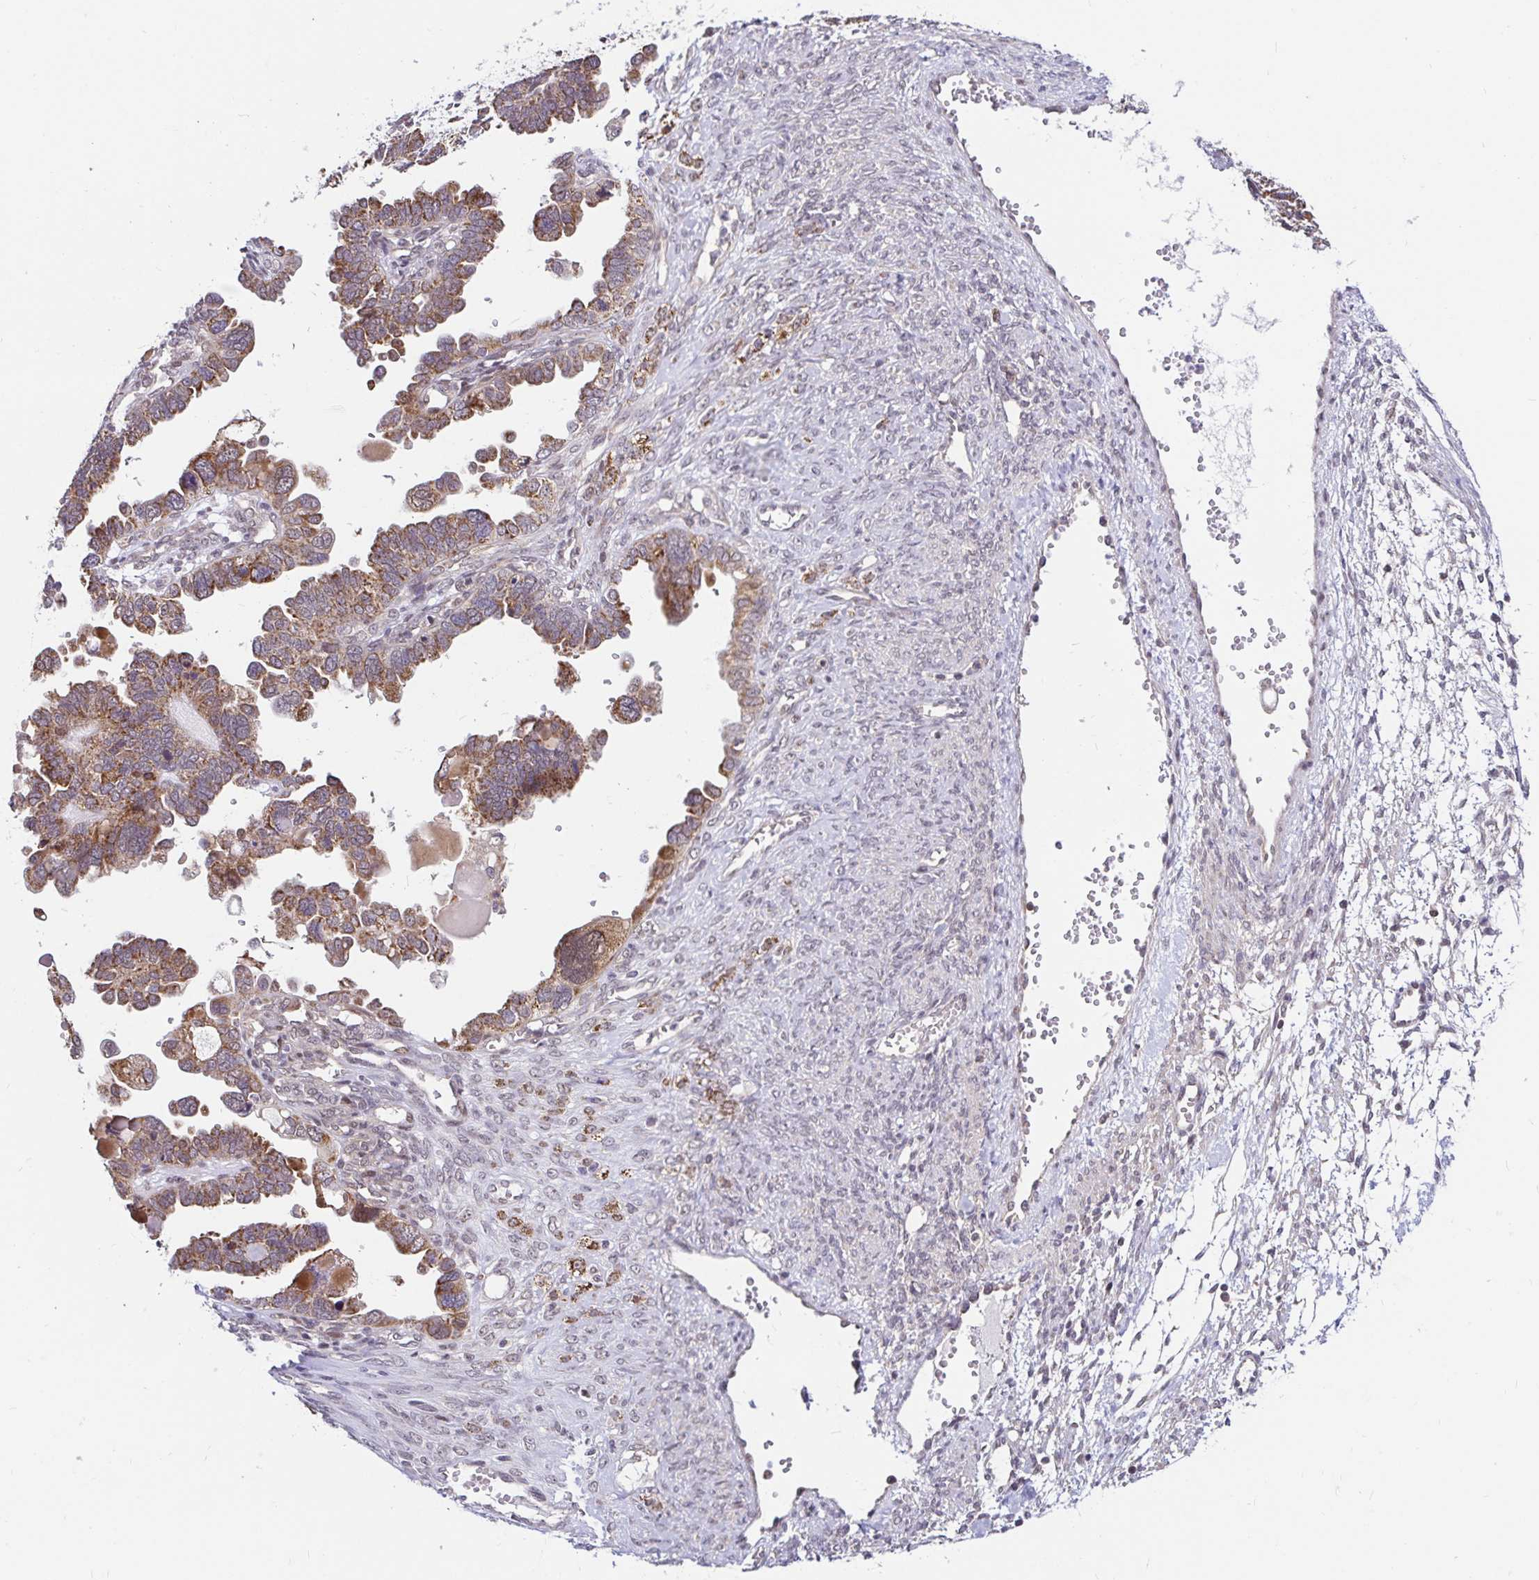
{"staining": {"intensity": "moderate", "quantity": ">75%", "location": "cytoplasmic/membranous"}, "tissue": "ovarian cancer", "cell_type": "Tumor cells", "image_type": "cancer", "snomed": [{"axis": "morphology", "description": "Cystadenocarcinoma, serous, NOS"}, {"axis": "topography", "description": "Ovary"}], "caption": "This photomicrograph exhibits immunohistochemistry (IHC) staining of ovarian cancer (serous cystadenocarcinoma), with medium moderate cytoplasmic/membranous positivity in approximately >75% of tumor cells.", "gene": "TIMM50", "patient": {"sex": "female", "age": 51}}